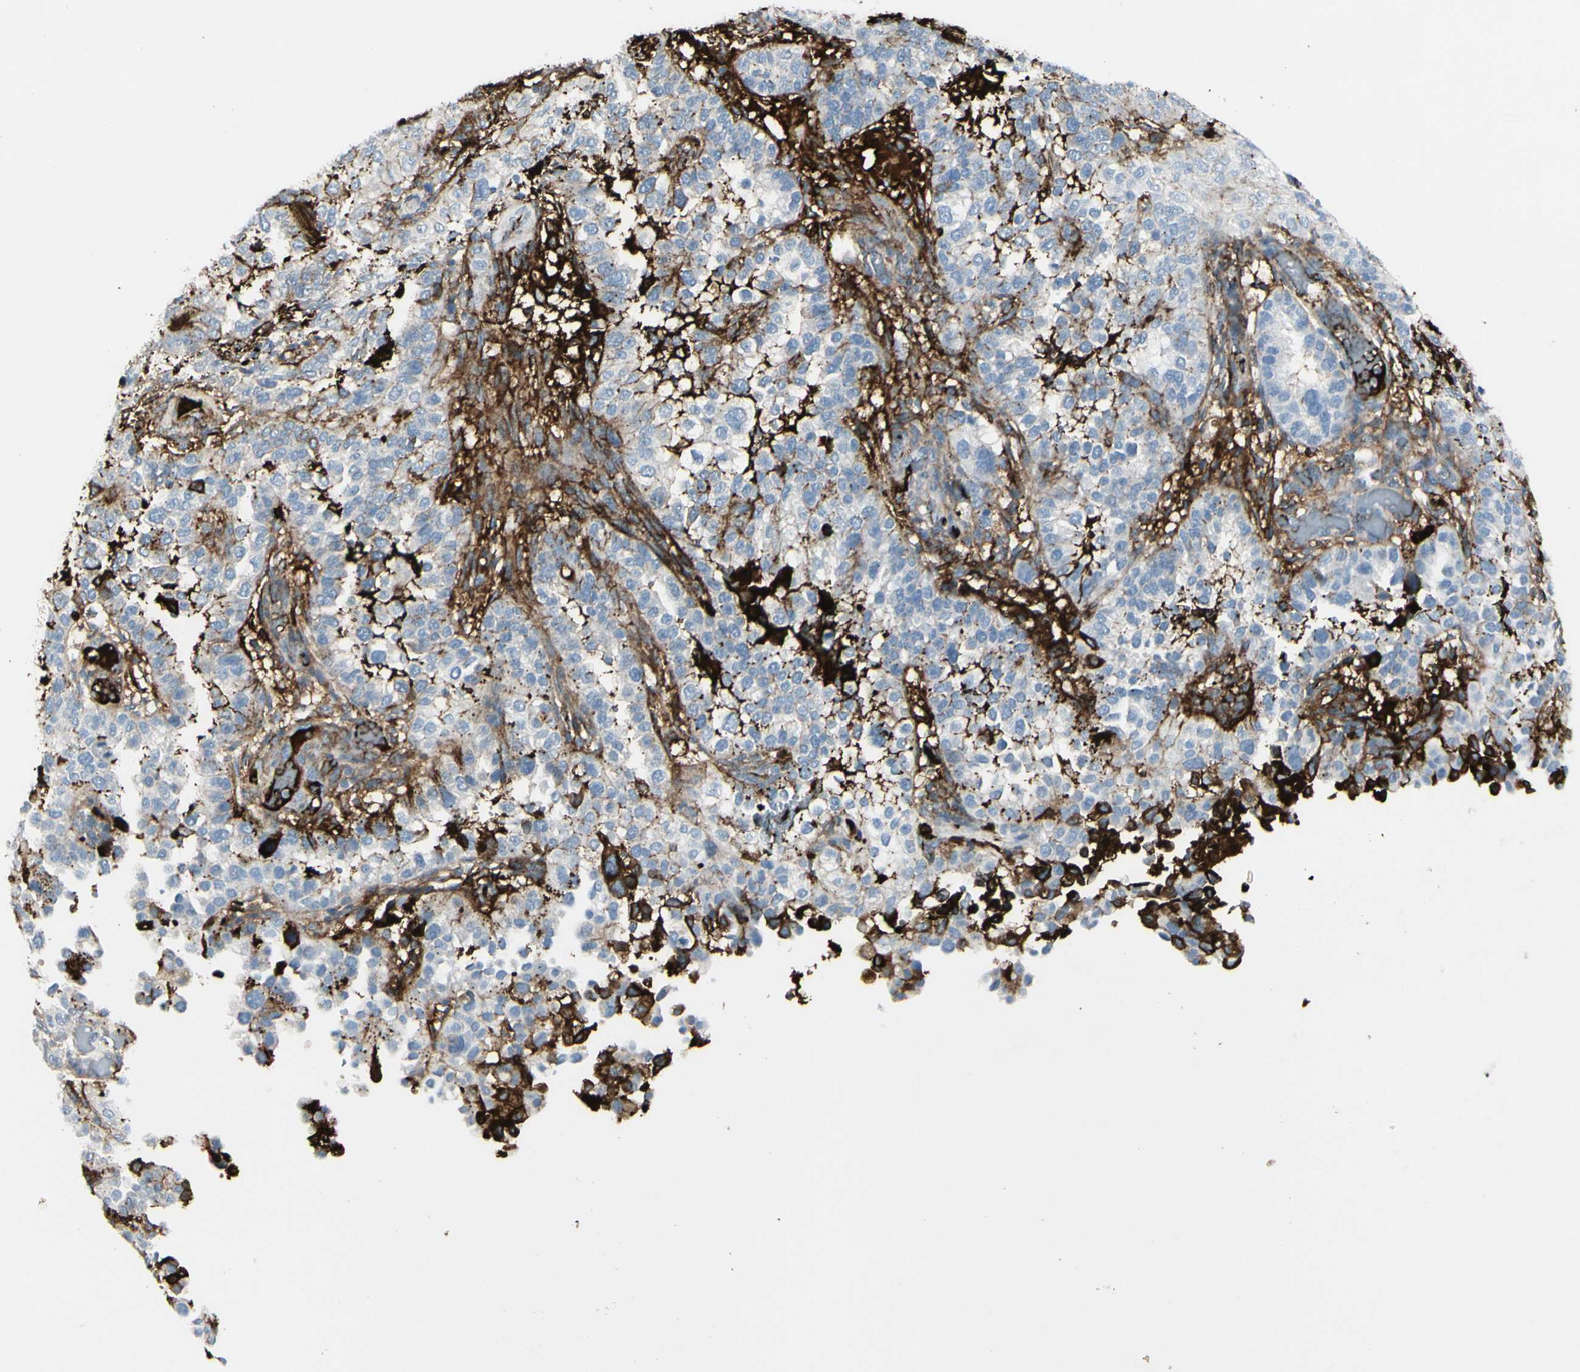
{"staining": {"intensity": "negative", "quantity": "none", "location": "none"}, "tissue": "endometrial cancer", "cell_type": "Tumor cells", "image_type": "cancer", "snomed": [{"axis": "morphology", "description": "Adenocarcinoma, NOS"}, {"axis": "topography", "description": "Endometrium"}], "caption": "Immunohistochemistry (IHC) image of neoplastic tissue: human endometrial cancer stained with DAB (3,3'-diaminobenzidine) demonstrates no significant protein staining in tumor cells. (DAB immunohistochemistry with hematoxylin counter stain).", "gene": "IGHG1", "patient": {"sex": "female", "age": 85}}